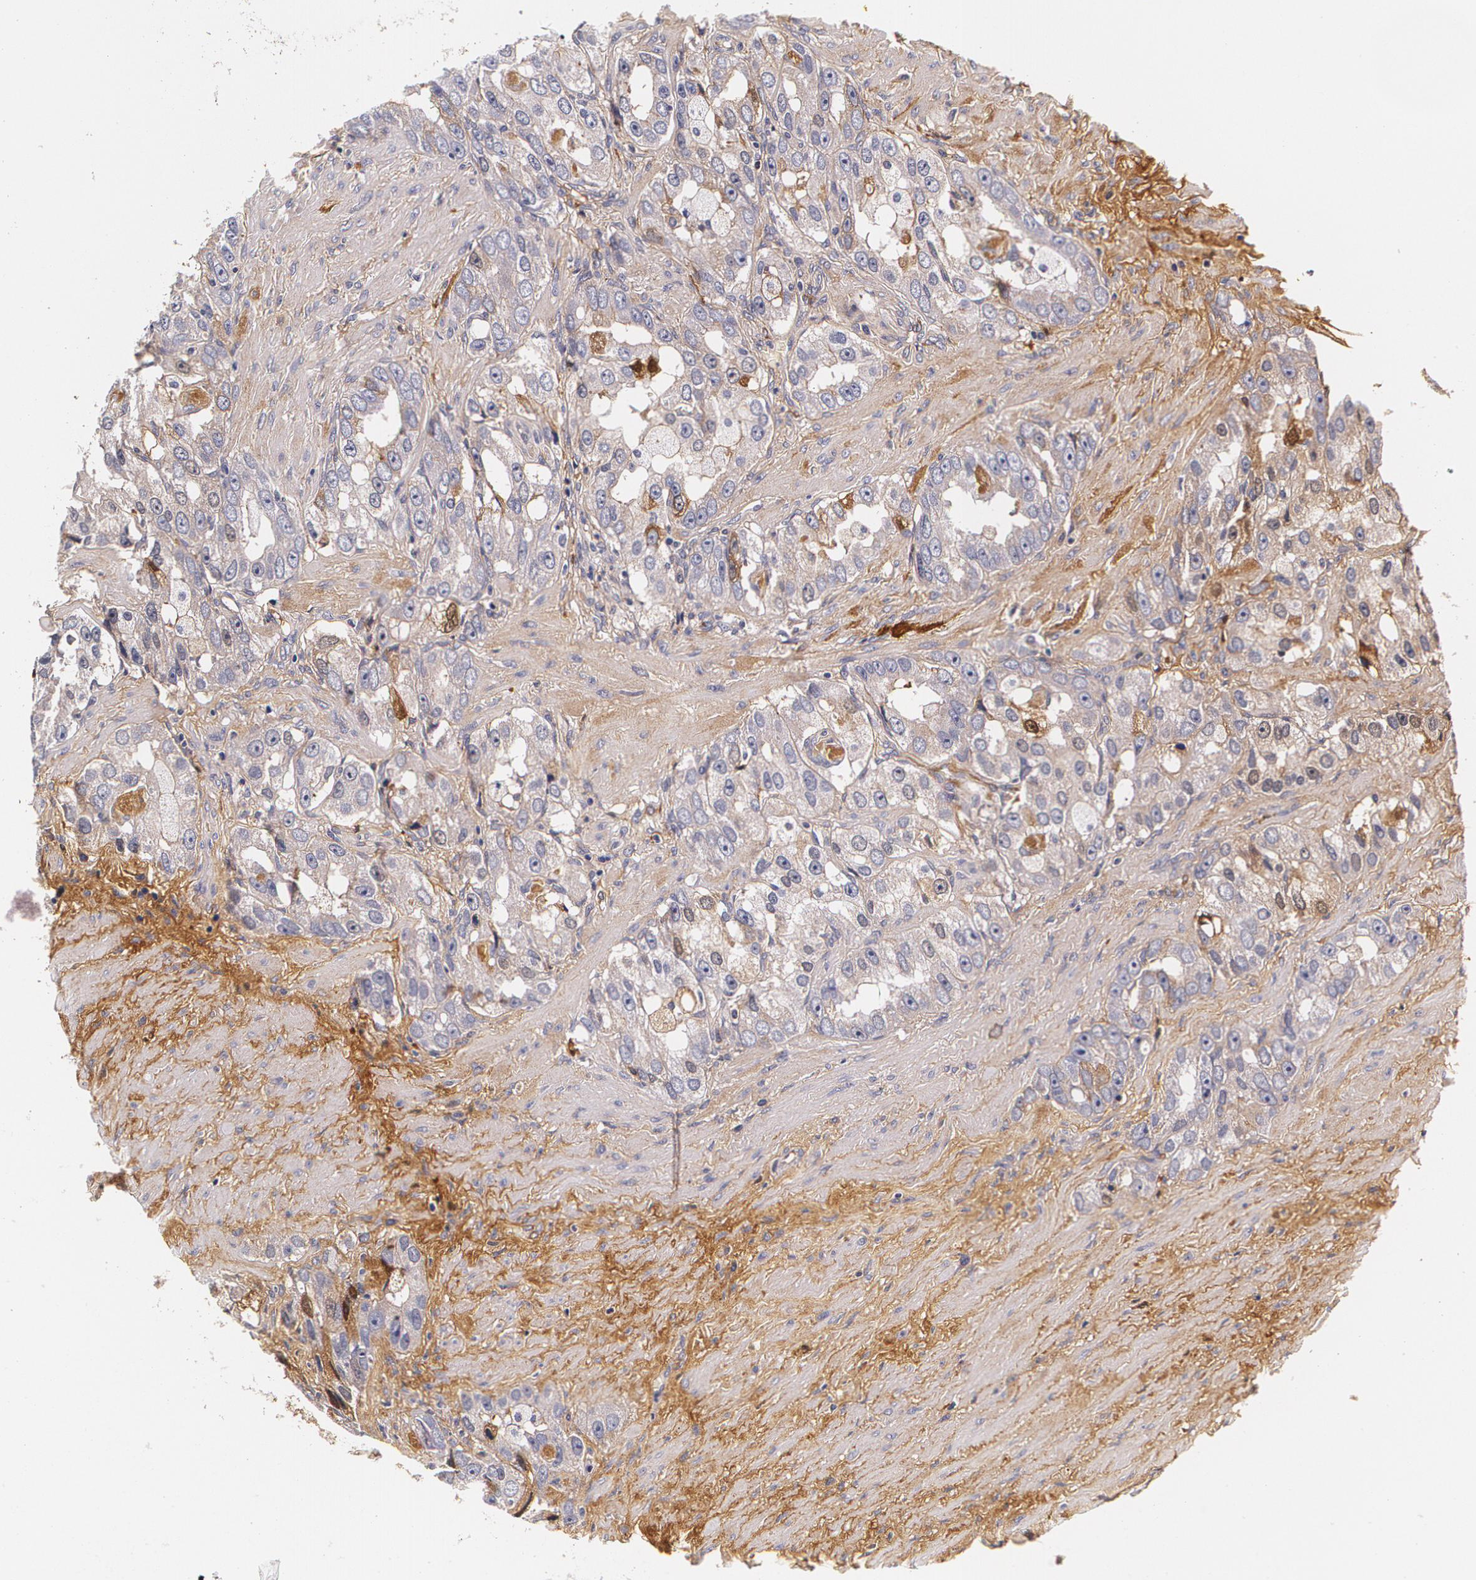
{"staining": {"intensity": "weak", "quantity": ">75%", "location": "cytoplasmic/membranous"}, "tissue": "prostate cancer", "cell_type": "Tumor cells", "image_type": "cancer", "snomed": [{"axis": "morphology", "description": "Adenocarcinoma, High grade"}, {"axis": "topography", "description": "Prostate"}], "caption": "Immunohistochemistry (IHC) histopathology image of adenocarcinoma (high-grade) (prostate) stained for a protein (brown), which shows low levels of weak cytoplasmic/membranous expression in about >75% of tumor cells.", "gene": "TTR", "patient": {"sex": "male", "age": 63}}